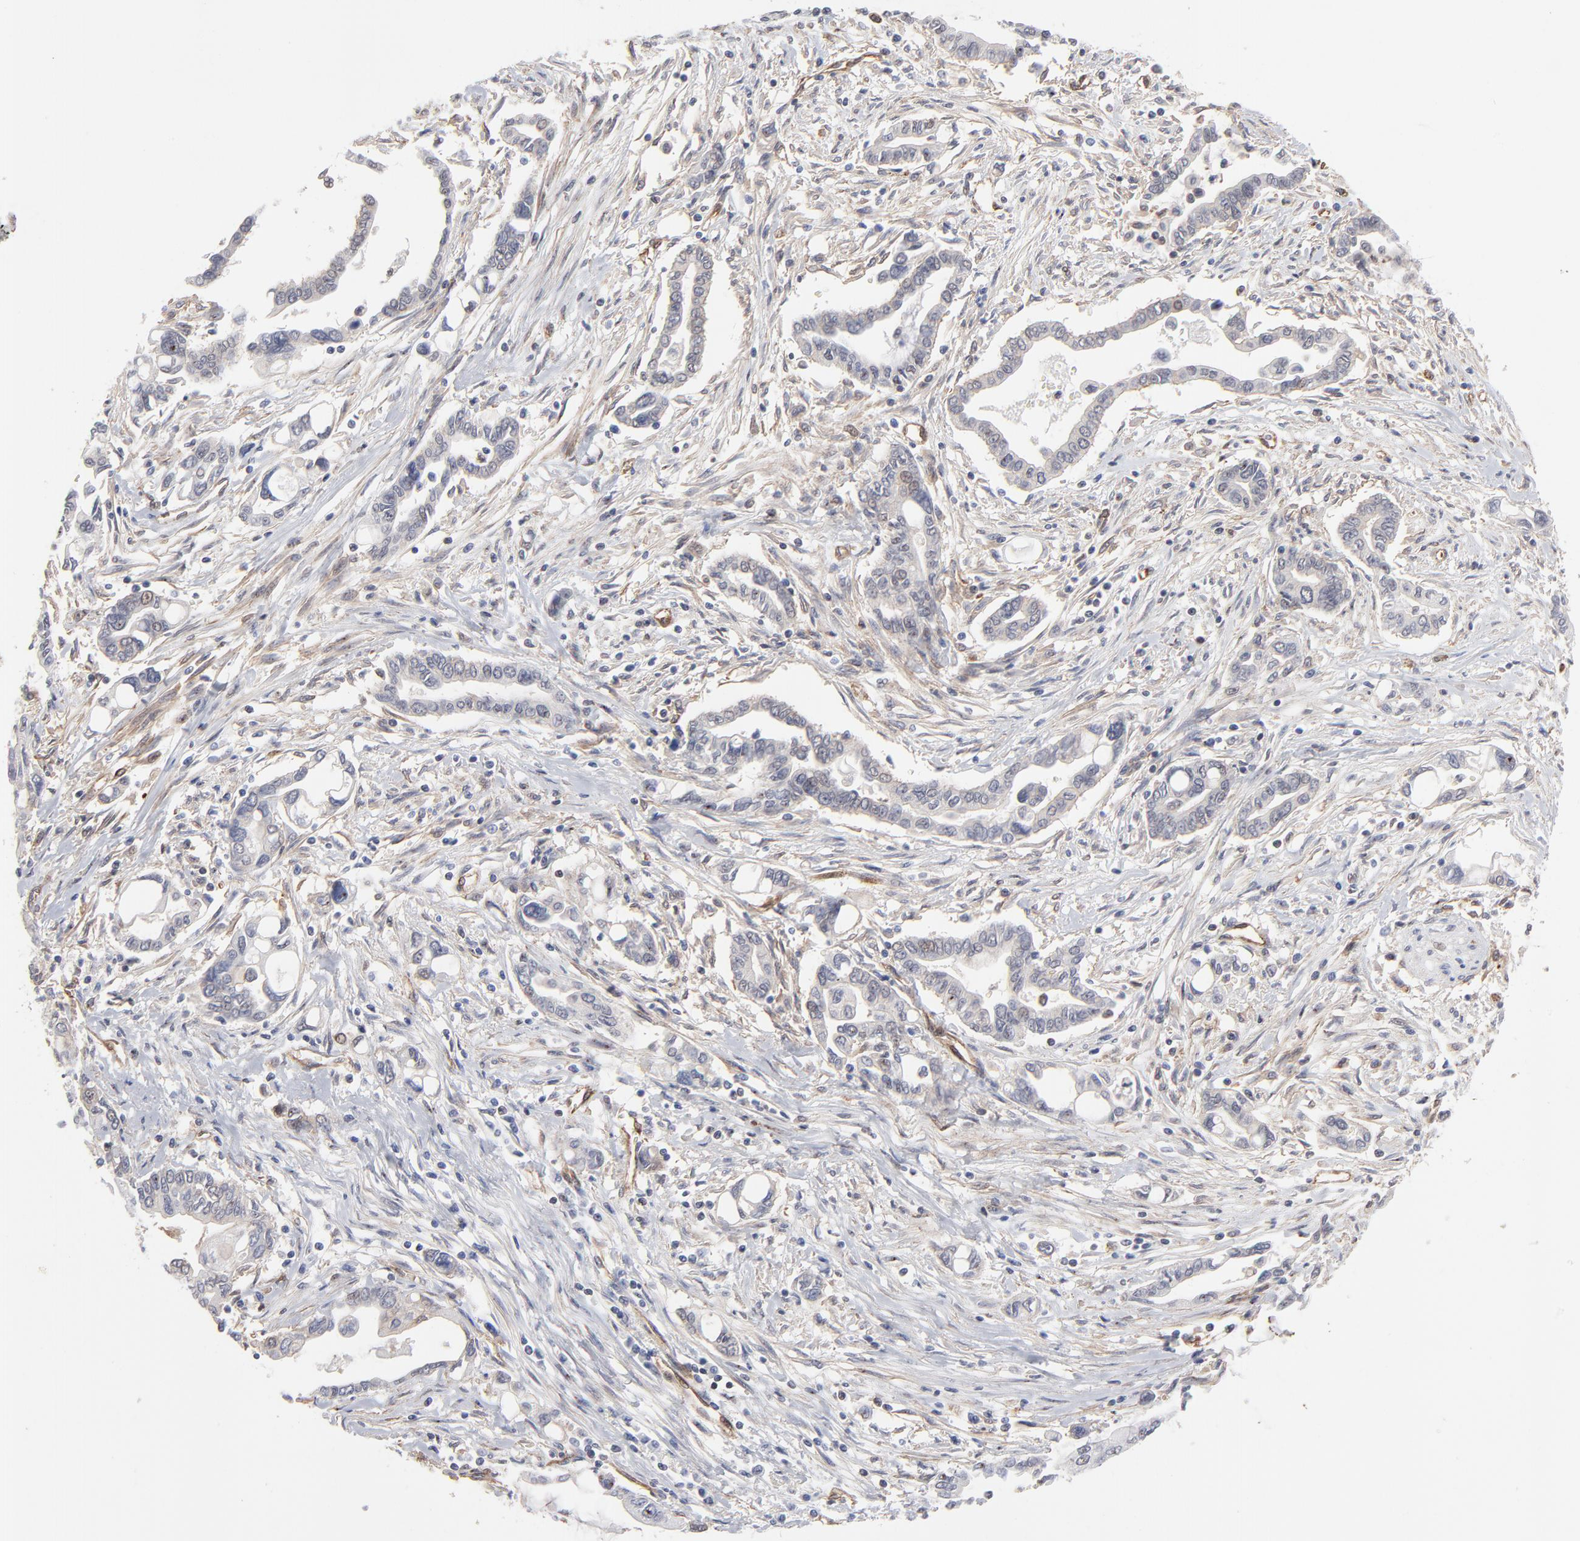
{"staining": {"intensity": "negative", "quantity": "none", "location": "none"}, "tissue": "pancreatic cancer", "cell_type": "Tumor cells", "image_type": "cancer", "snomed": [{"axis": "morphology", "description": "Adenocarcinoma, NOS"}, {"axis": "topography", "description": "Pancreas"}], "caption": "IHC photomicrograph of neoplastic tissue: pancreatic cancer (adenocarcinoma) stained with DAB shows no significant protein expression in tumor cells. (Stains: DAB (3,3'-diaminobenzidine) immunohistochemistry with hematoxylin counter stain, Microscopy: brightfield microscopy at high magnification).", "gene": "PXN", "patient": {"sex": "female", "age": 57}}